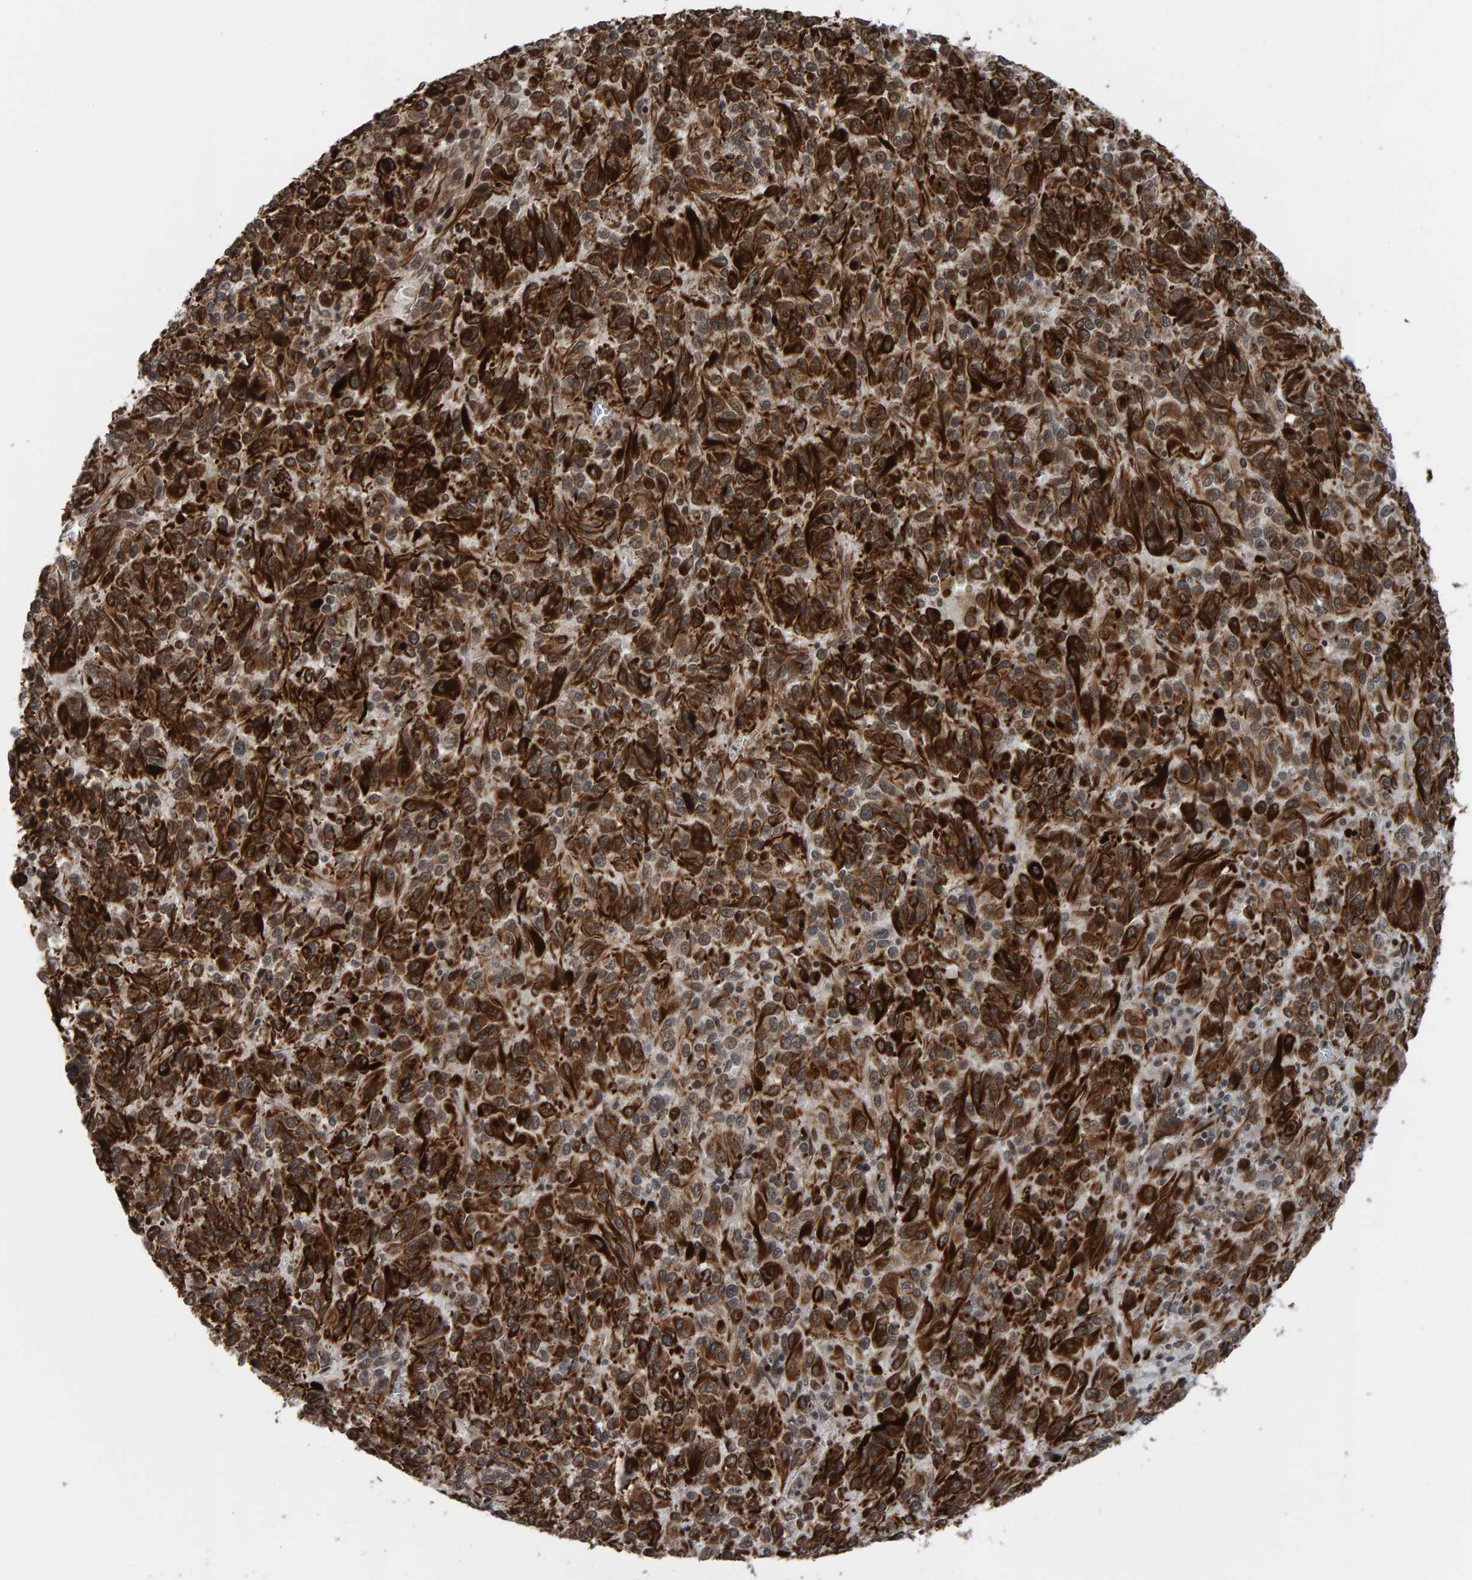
{"staining": {"intensity": "strong", "quantity": ">75%", "location": "cytoplasmic/membranous"}, "tissue": "melanoma", "cell_type": "Tumor cells", "image_type": "cancer", "snomed": [{"axis": "morphology", "description": "Malignant melanoma, Metastatic site"}, {"axis": "topography", "description": "Lung"}], "caption": "Immunohistochemical staining of human melanoma demonstrates strong cytoplasmic/membranous protein staining in about >75% of tumor cells.", "gene": "ZNF366", "patient": {"sex": "male", "age": 64}}